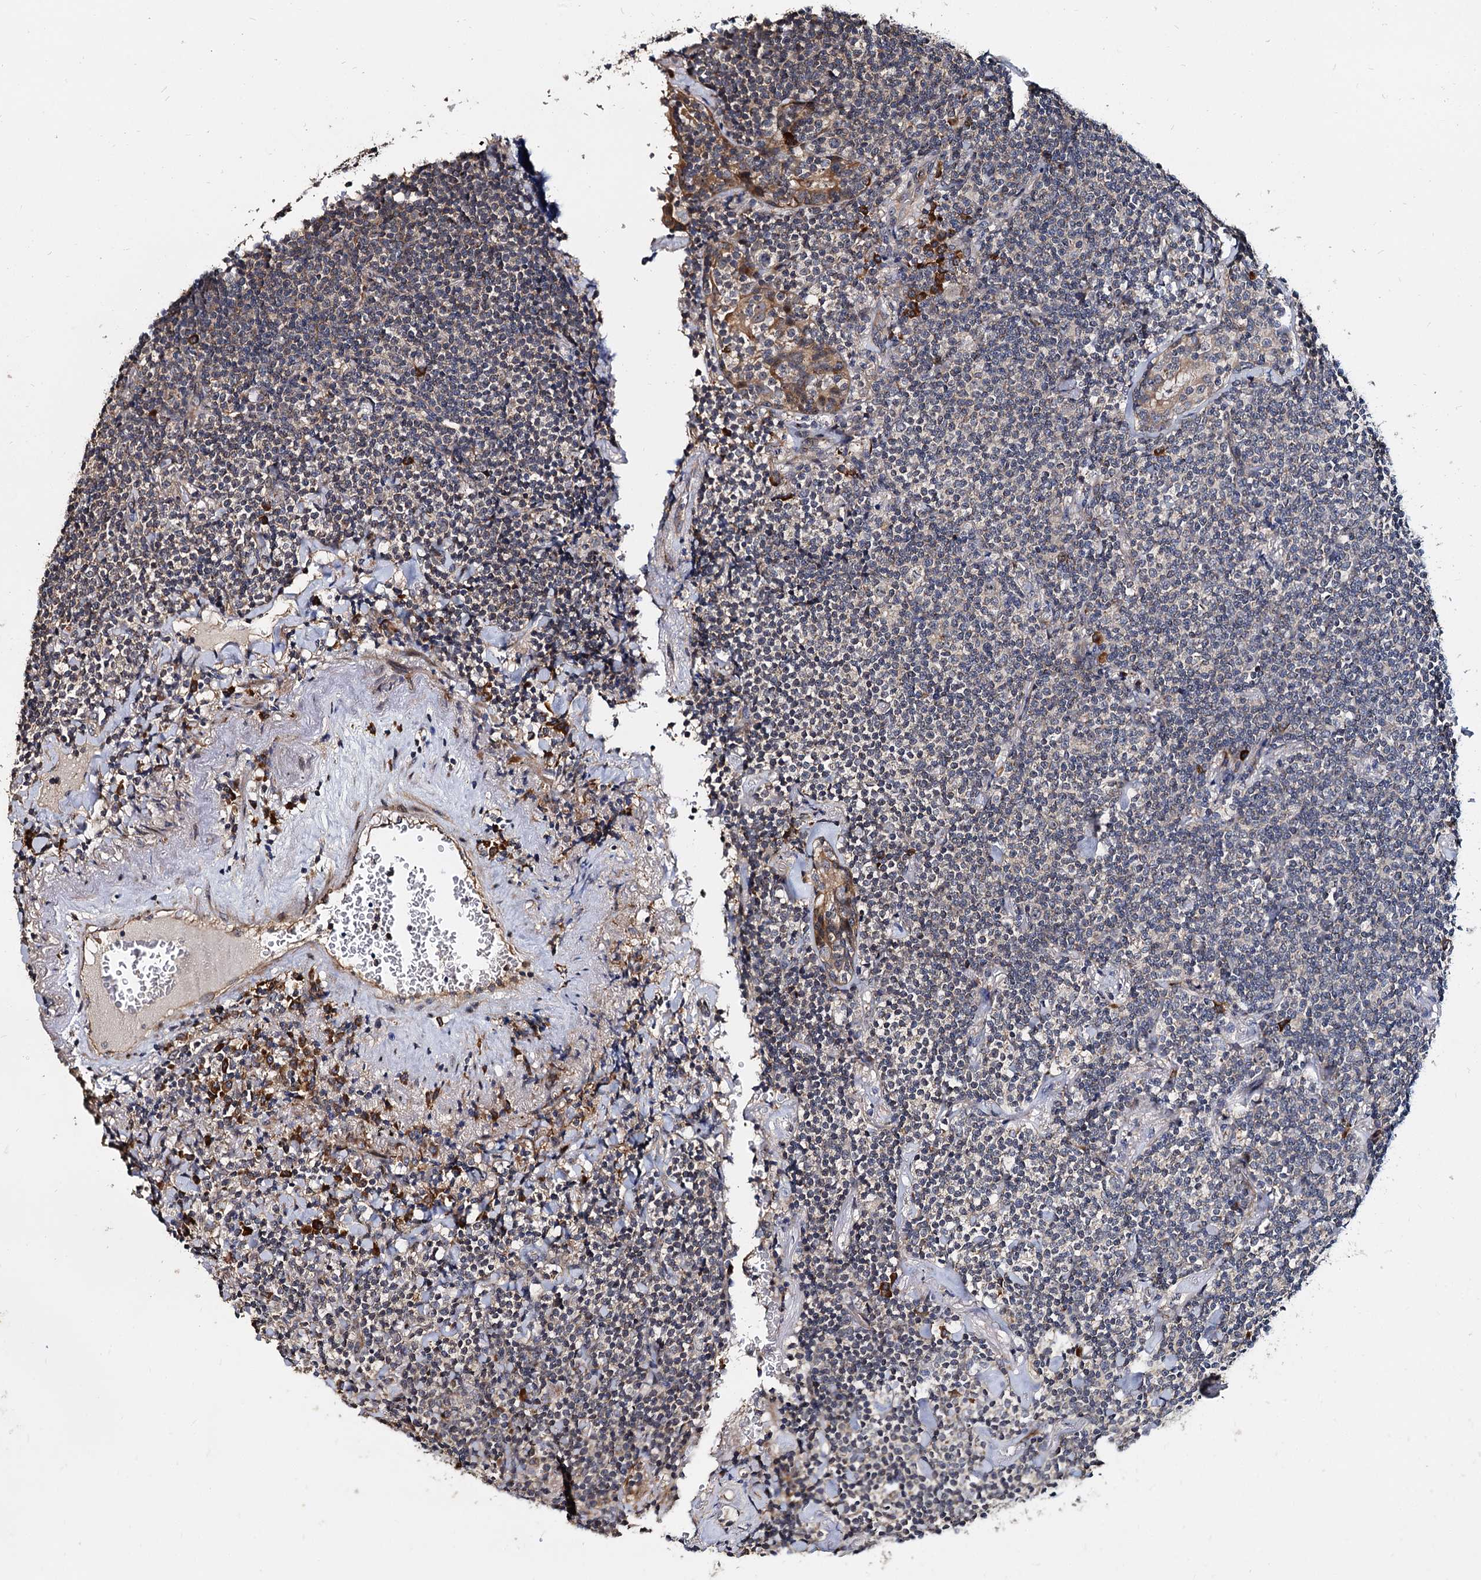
{"staining": {"intensity": "negative", "quantity": "none", "location": "none"}, "tissue": "lymphoma", "cell_type": "Tumor cells", "image_type": "cancer", "snomed": [{"axis": "morphology", "description": "Malignant lymphoma, non-Hodgkin's type, Low grade"}, {"axis": "topography", "description": "Lung"}], "caption": "High power microscopy micrograph of an IHC image of lymphoma, revealing no significant positivity in tumor cells.", "gene": "WWC3", "patient": {"sex": "female", "age": 71}}